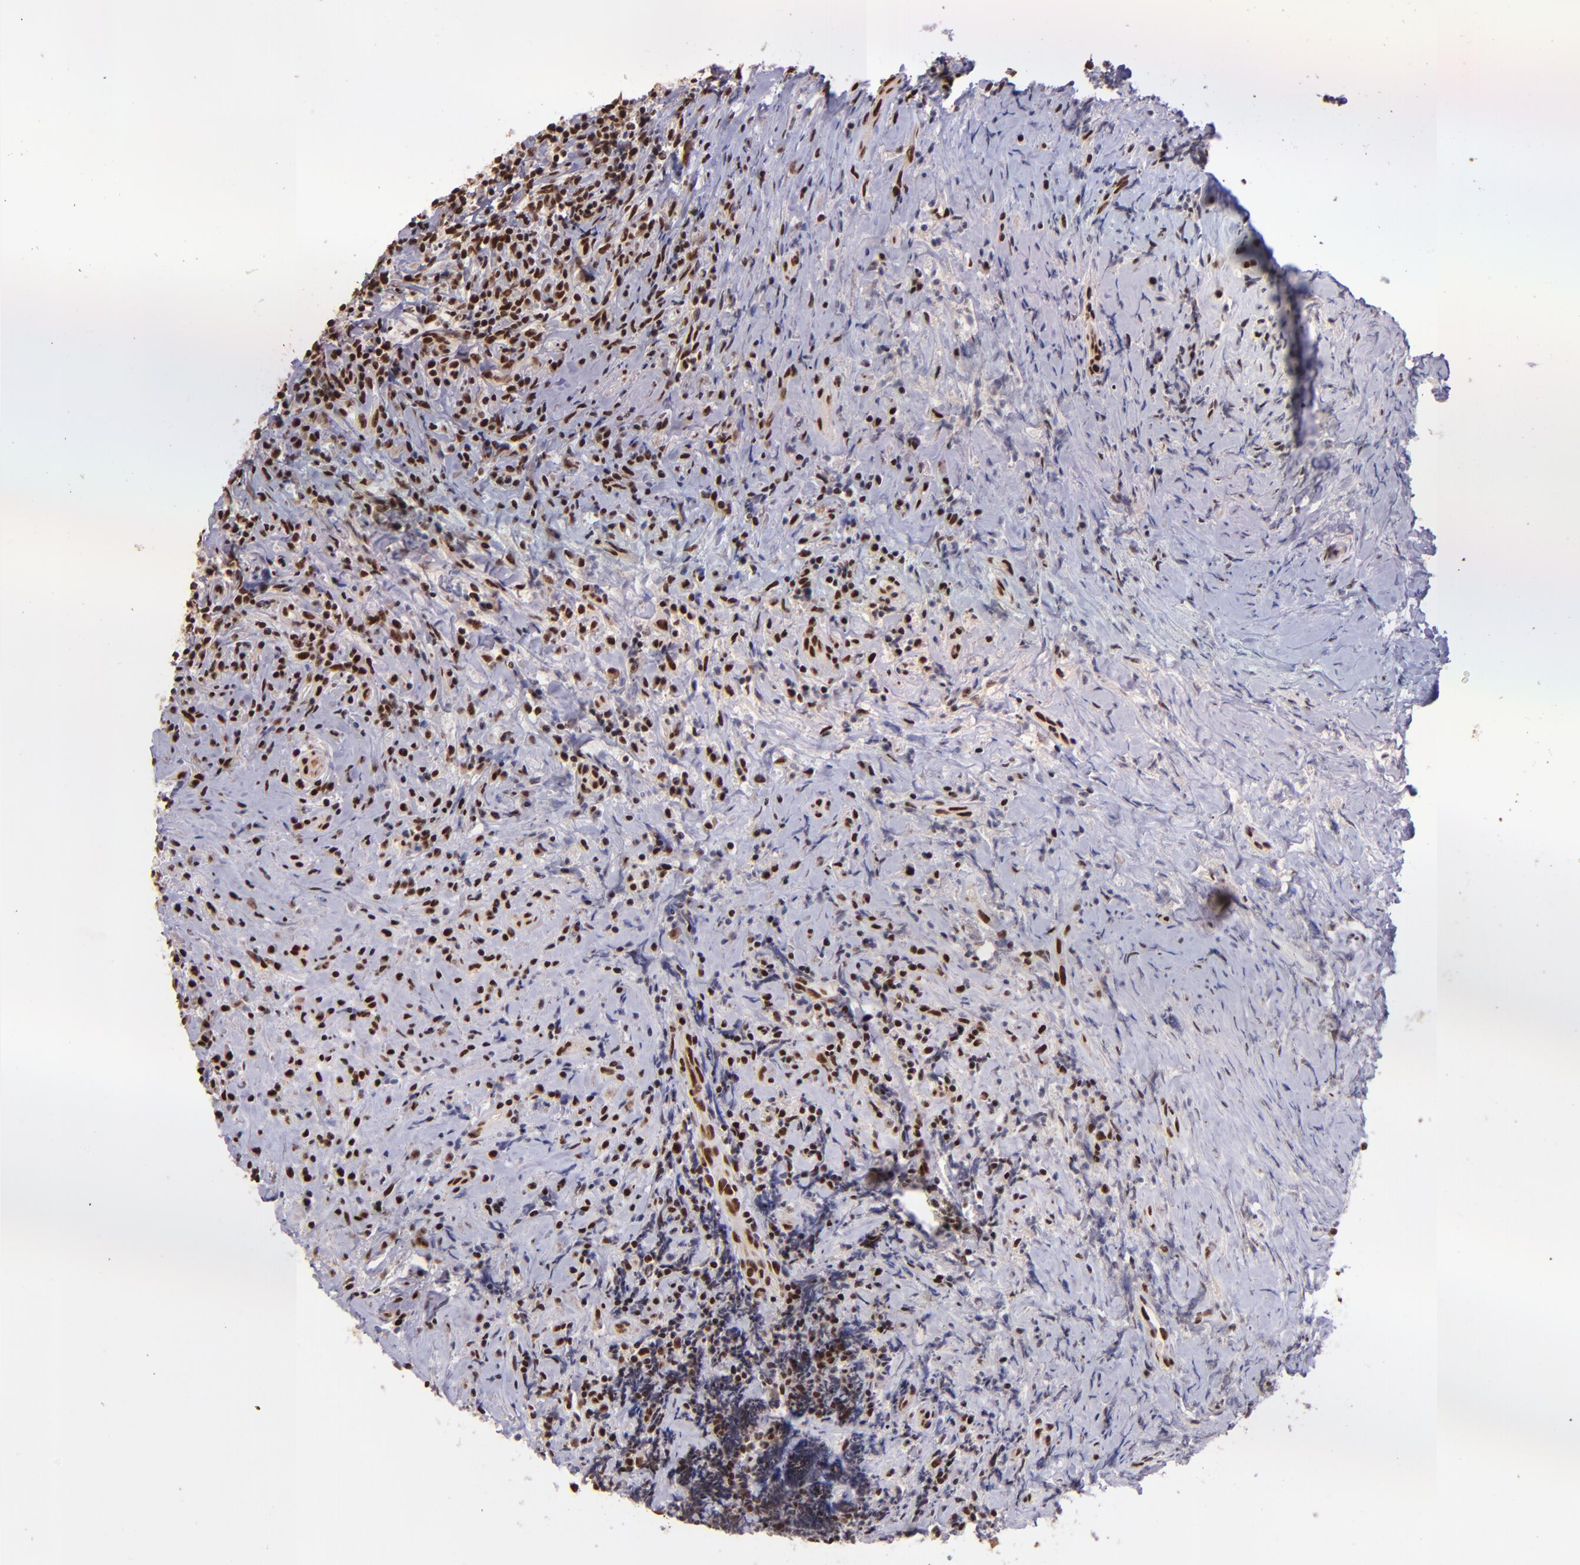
{"staining": {"intensity": "moderate", "quantity": "25%-75%", "location": "nuclear"}, "tissue": "lymphoma", "cell_type": "Tumor cells", "image_type": "cancer", "snomed": [{"axis": "morphology", "description": "Hodgkin's disease, NOS"}, {"axis": "topography", "description": "Lymph node"}], "caption": "Tumor cells show medium levels of moderate nuclear expression in about 25%-75% of cells in human lymphoma.", "gene": "PQBP1", "patient": {"sex": "female", "age": 25}}